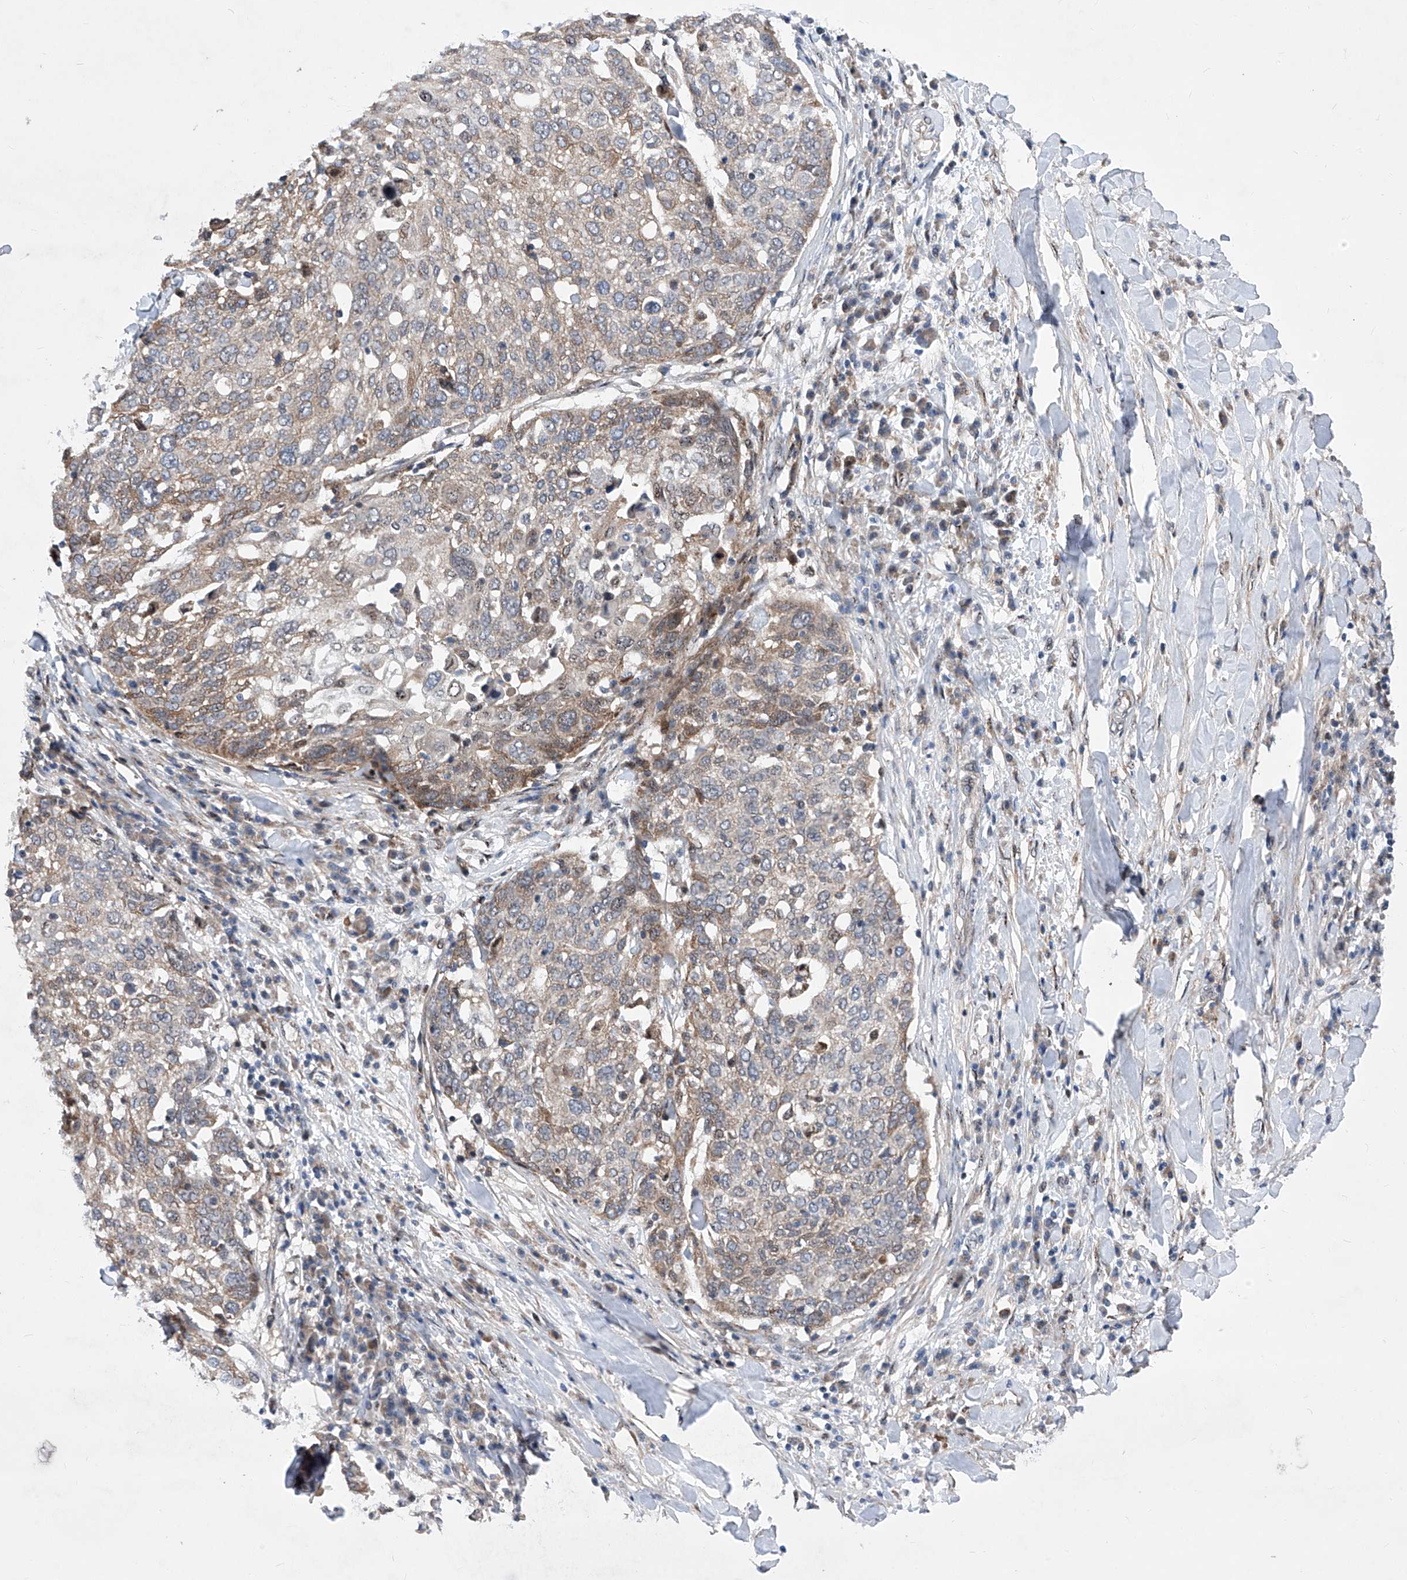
{"staining": {"intensity": "moderate", "quantity": "<25%", "location": "cytoplasmic/membranous"}, "tissue": "lung cancer", "cell_type": "Tumor cells", "image_type": "cancer", "snomed": [{"axis": "morphology", "description": "Squamous cell carcinoma, NOS"}, {"axis": "topography", "description": "Lung"}], "caption": "The micrograph demonstrates immunohistochemical staining of lung cancer. There is moderate cytoplasmic/membranous positivity is seen in about <25% of tumor cells. The protein of interest is stained brown, and the nuclei are stained in blue (DAB (3,3'-diaminobenzidine) IHC with brightfield microscopy, high magnification).", "gene": "KTI12", "patient": {"sex": "male", "age": 65}}